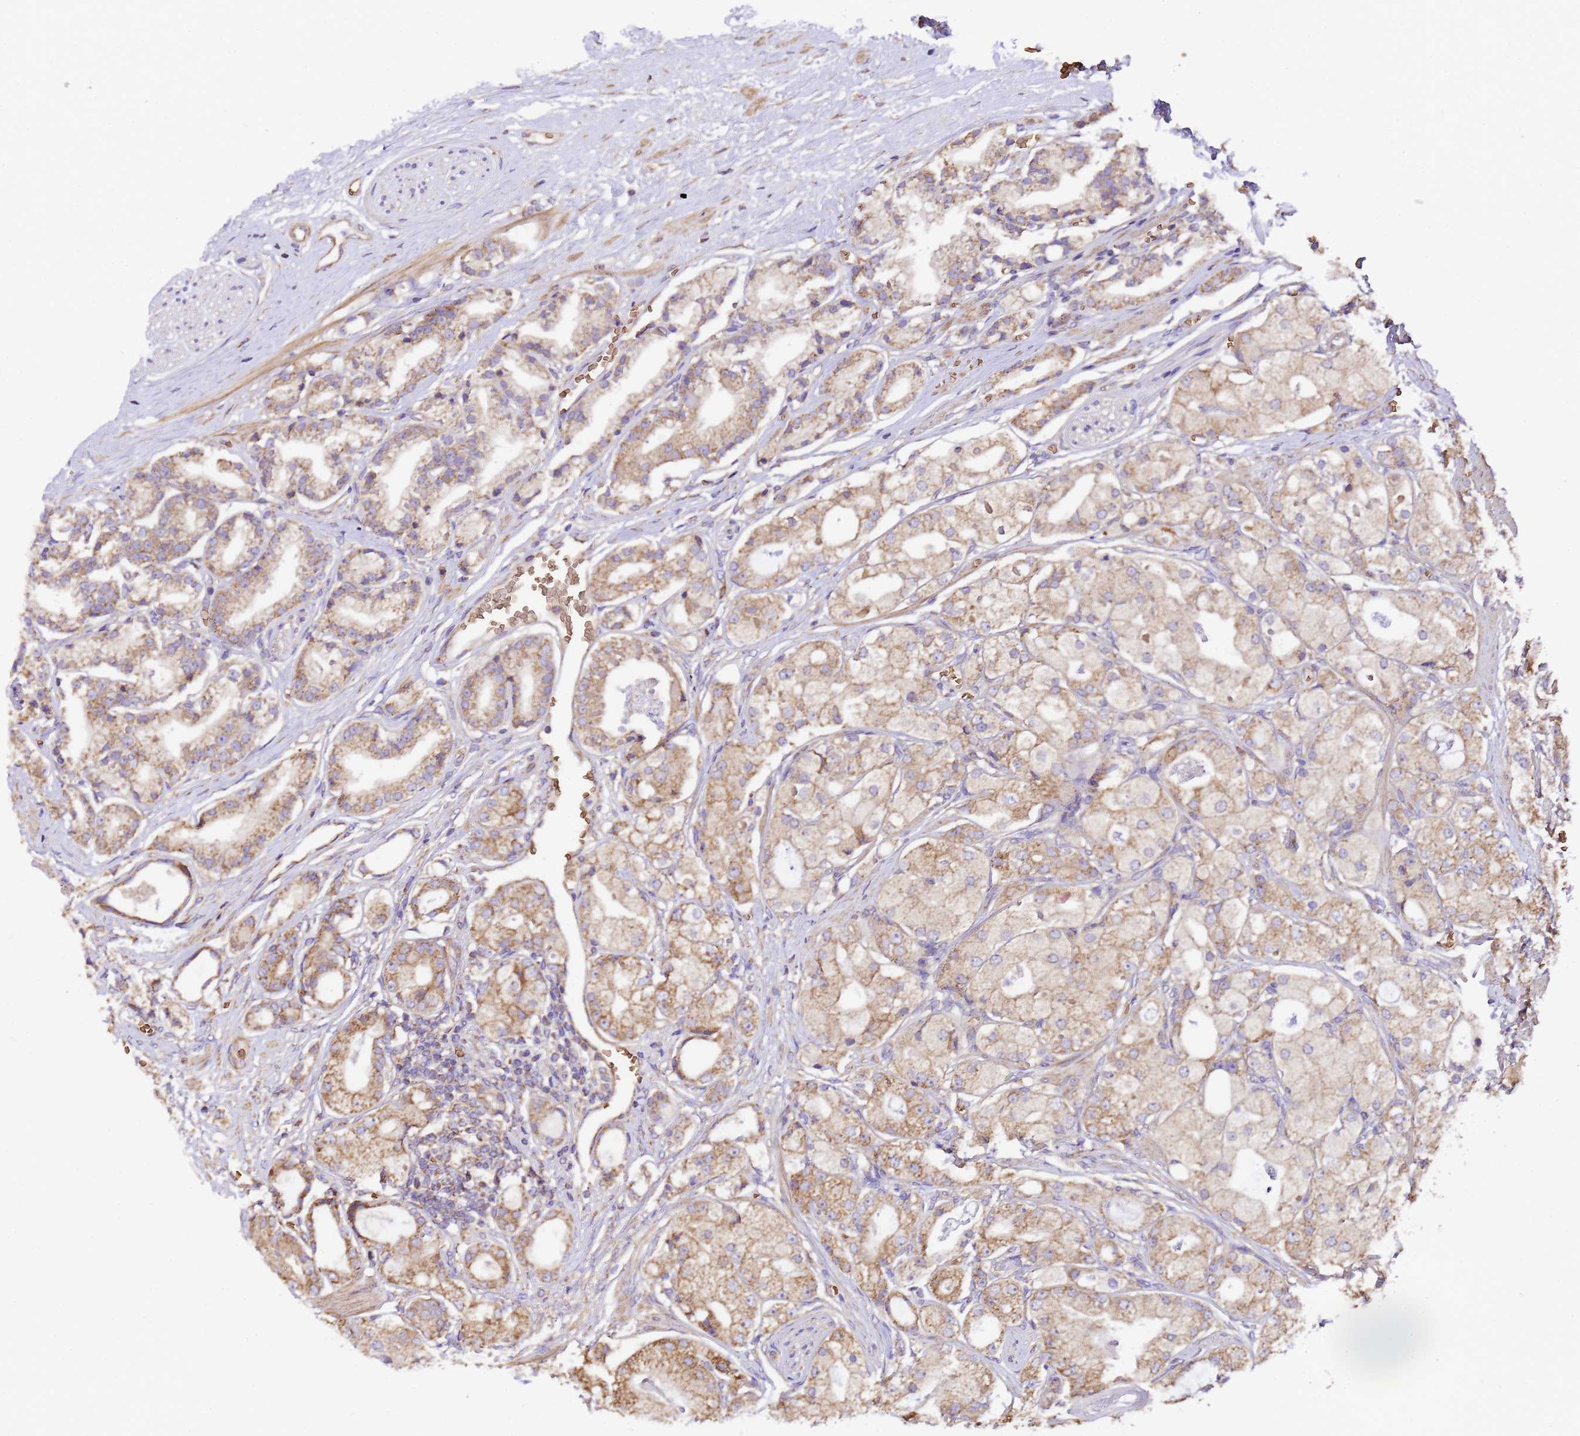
{"staining": {"intensity": "moderate", "quantity": ">75%", "location": "cytoplasmic/membranous"}, "tissue": "prostate cancer", "cell_type": "Tumor cells", "image_type": "cancer", "snomed": [{"axis": "morphology", "description": "Adenocarcinoma, High grade"}, {"axis": "topography", "description": "Prostate"}], "caption": "Immunohistochemical staining of high-grade adenocarcinoma (prostate) displays medium levels of moderate cytoplasmic/membranous protein staining in about >75% of tumor cells. (DAB (3,3'-diaminobenzidine) IHC, brown staining for protein, blue staining for nuclei).", "gene": "LRRIQ1", "patient": {"sex": "male", "age": 71}}